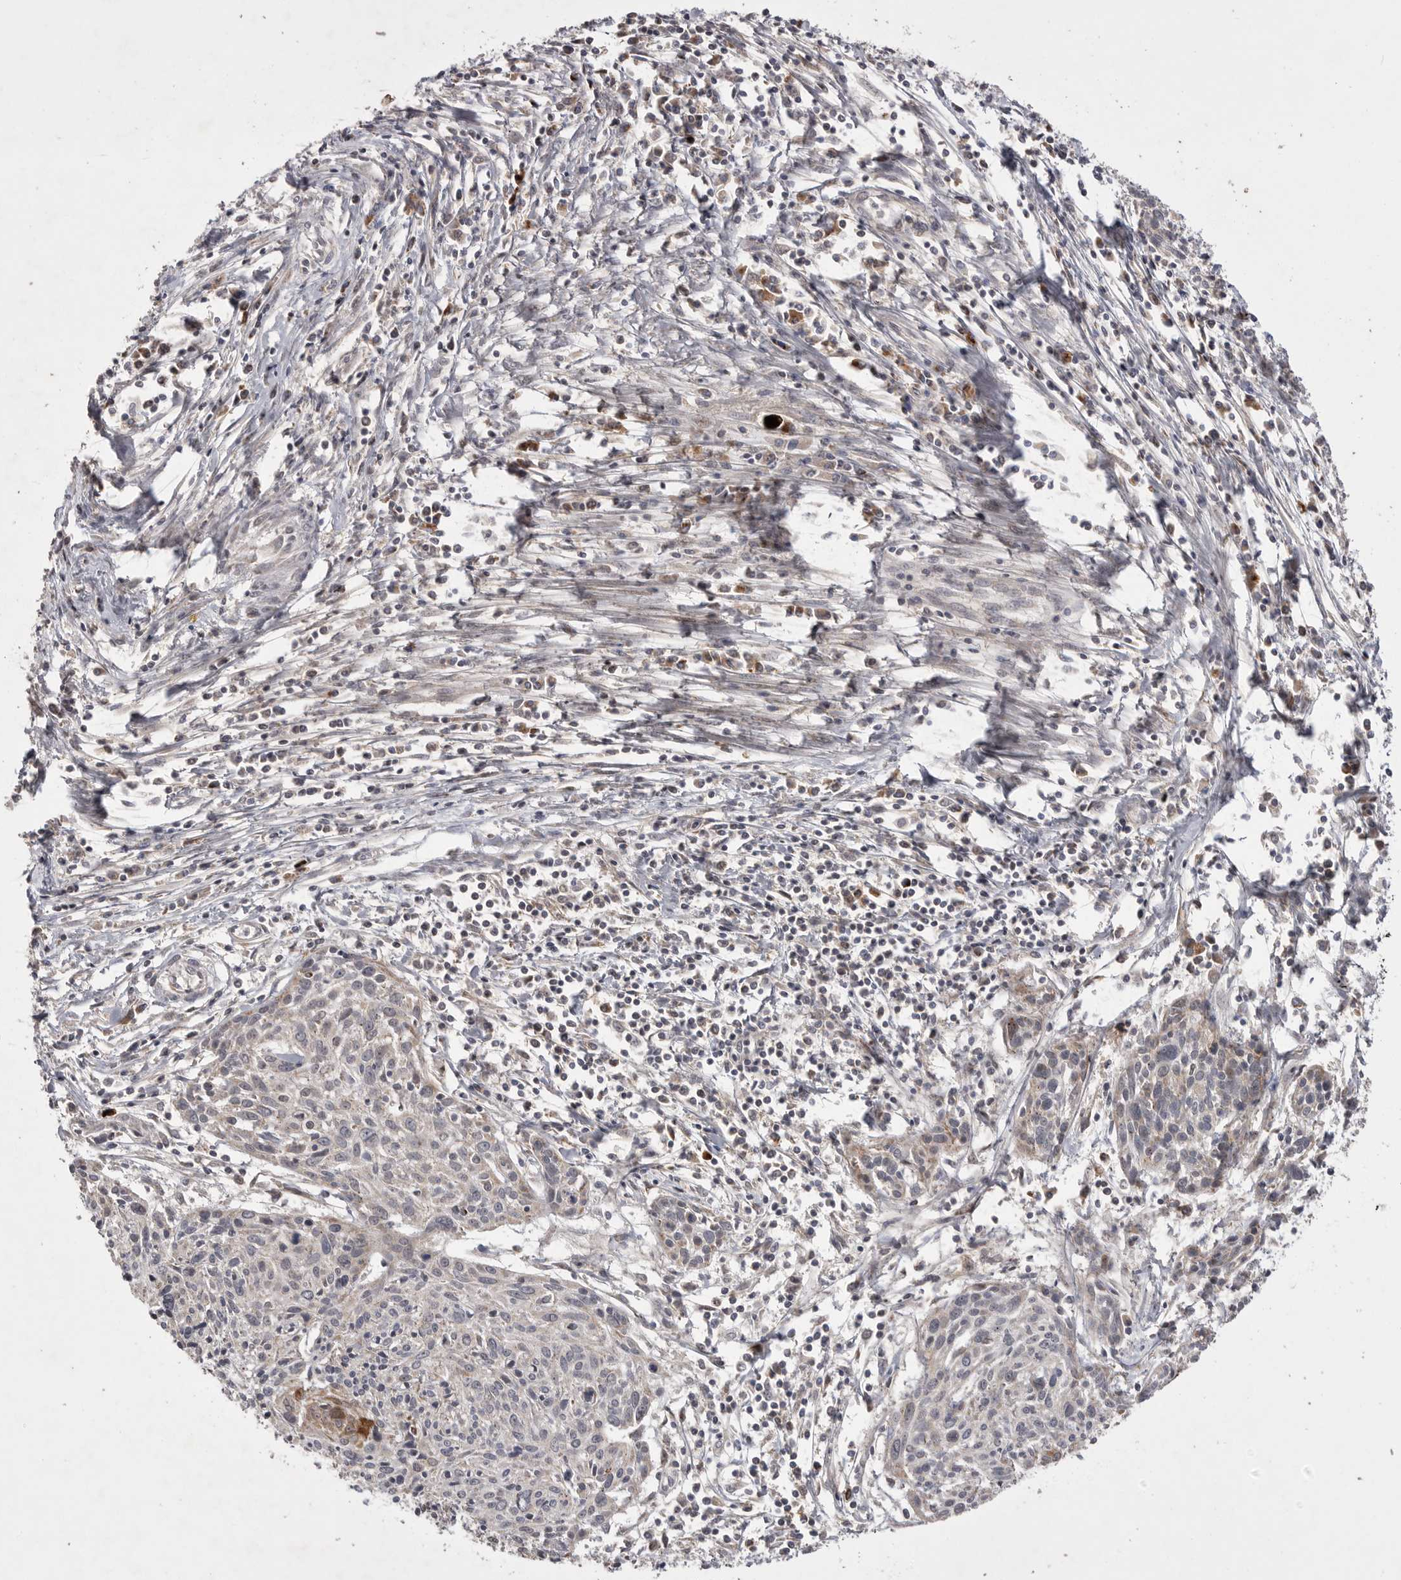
{"staining": {"intensity": "negative", "quantity": "none", "location": "none"}, "tissue": "cervical cancer", "cell_type": "Tumor cells", "image_type": "cancer", "snomed": [{"axis": "morphology", "description": "Squamous cell carcinoma, NOS"}, {"axis": "topography", "description": "Cervix"}], "caption": "Tumor cells show no significant staining in cervical cancer.", "gene": "KYAT3", "patient": {"sex": "female", "age": 51}}